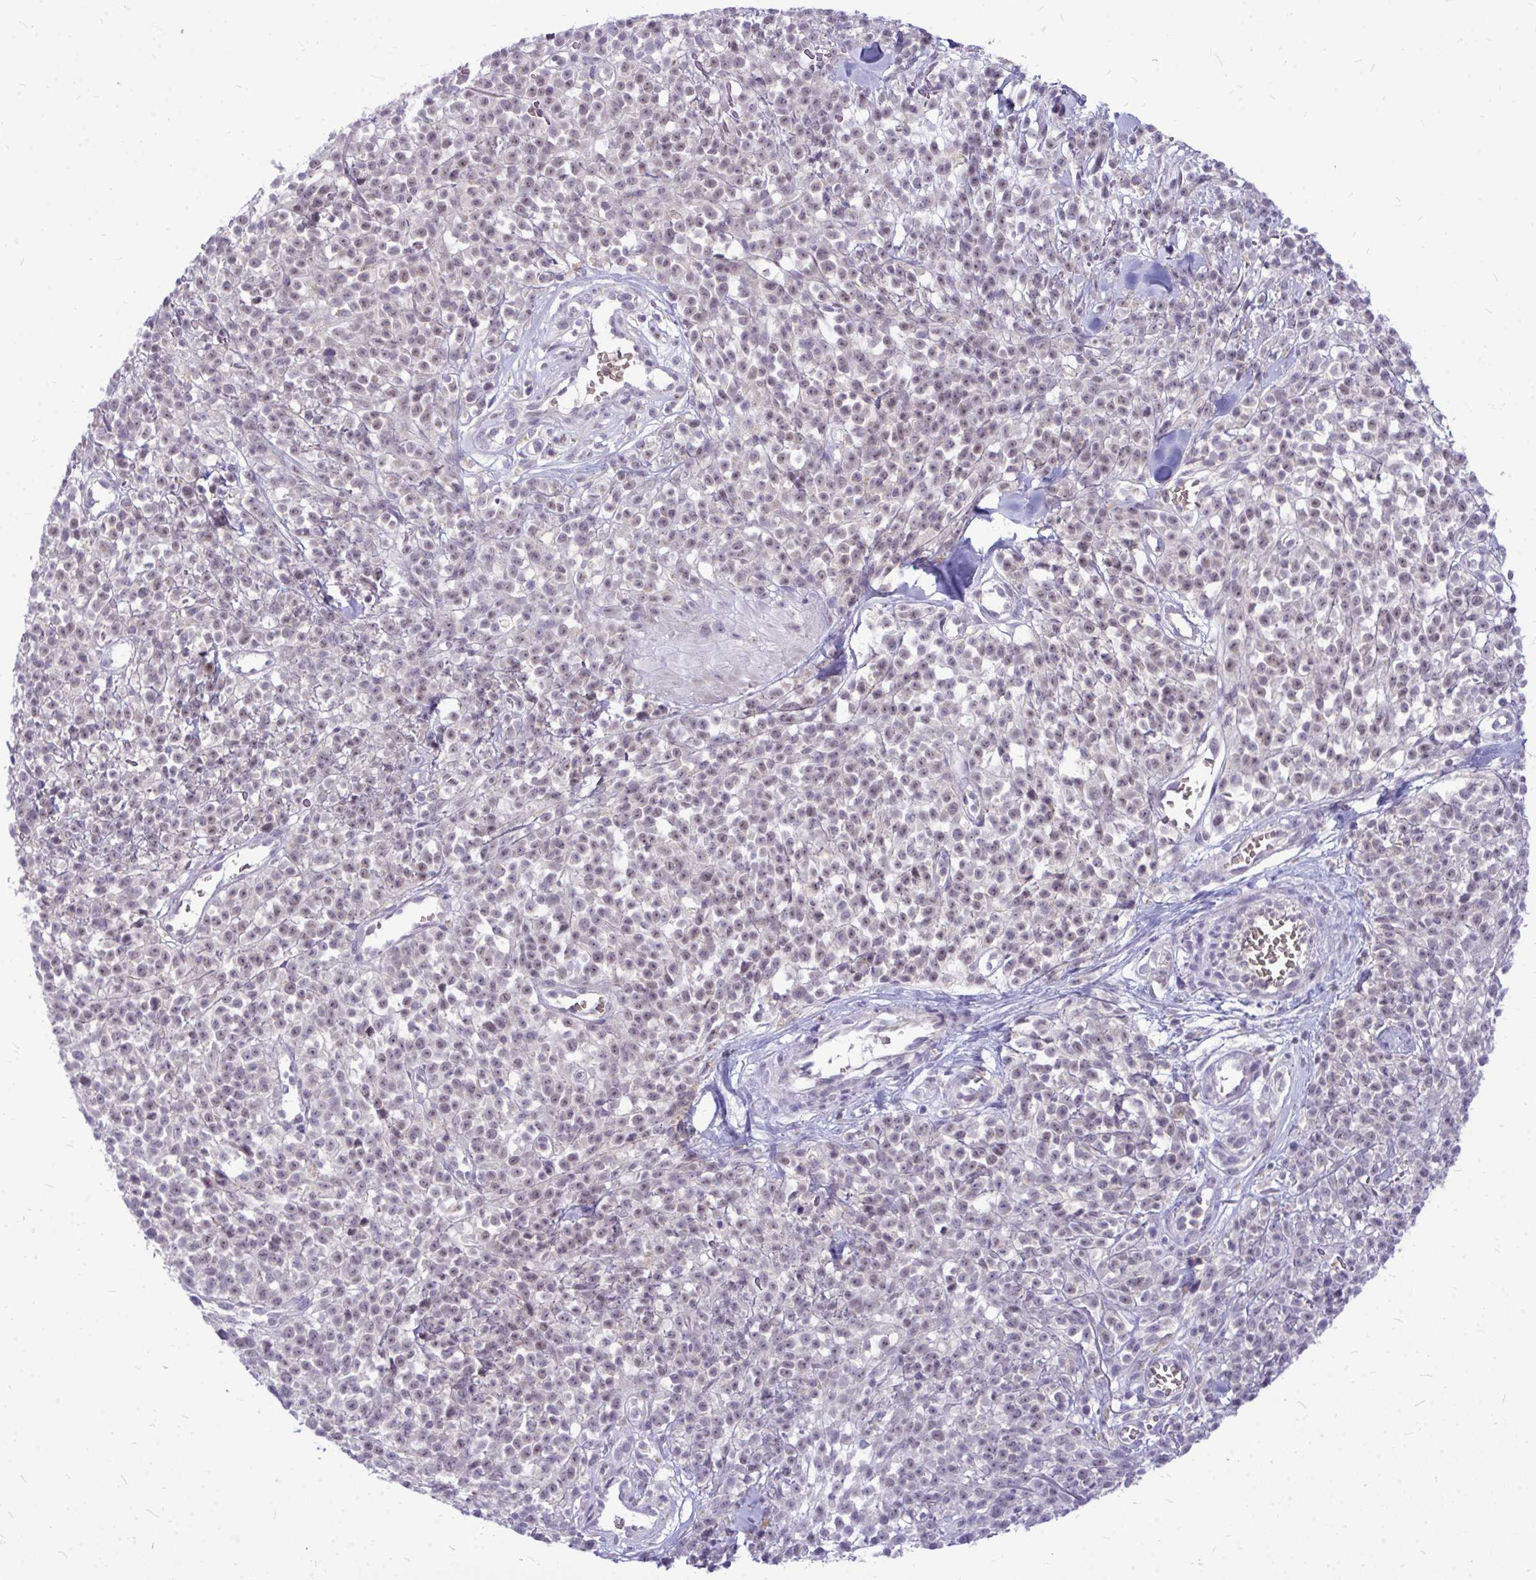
{"staining": {"intensity": "negative", "quantity": "none", "location": "none"}, "tissue": "melanoma", "cell_type": "Tumor cells", "image_type": "cancer", "snomed": [{"axis": "morphology", "description": "Malignant melanoma, NOS"}, {"axis": "topography", "description": "Skin"}, {"axis": "topography", "description": "Skin of trunk"}], "caption": "Melanoma stained for a protein using immunohistochemistry (IHC) demonstrates no expression tumor cells.", "gene": "ZSCAN25", "patient": {"sex": "male", "age": 74}}